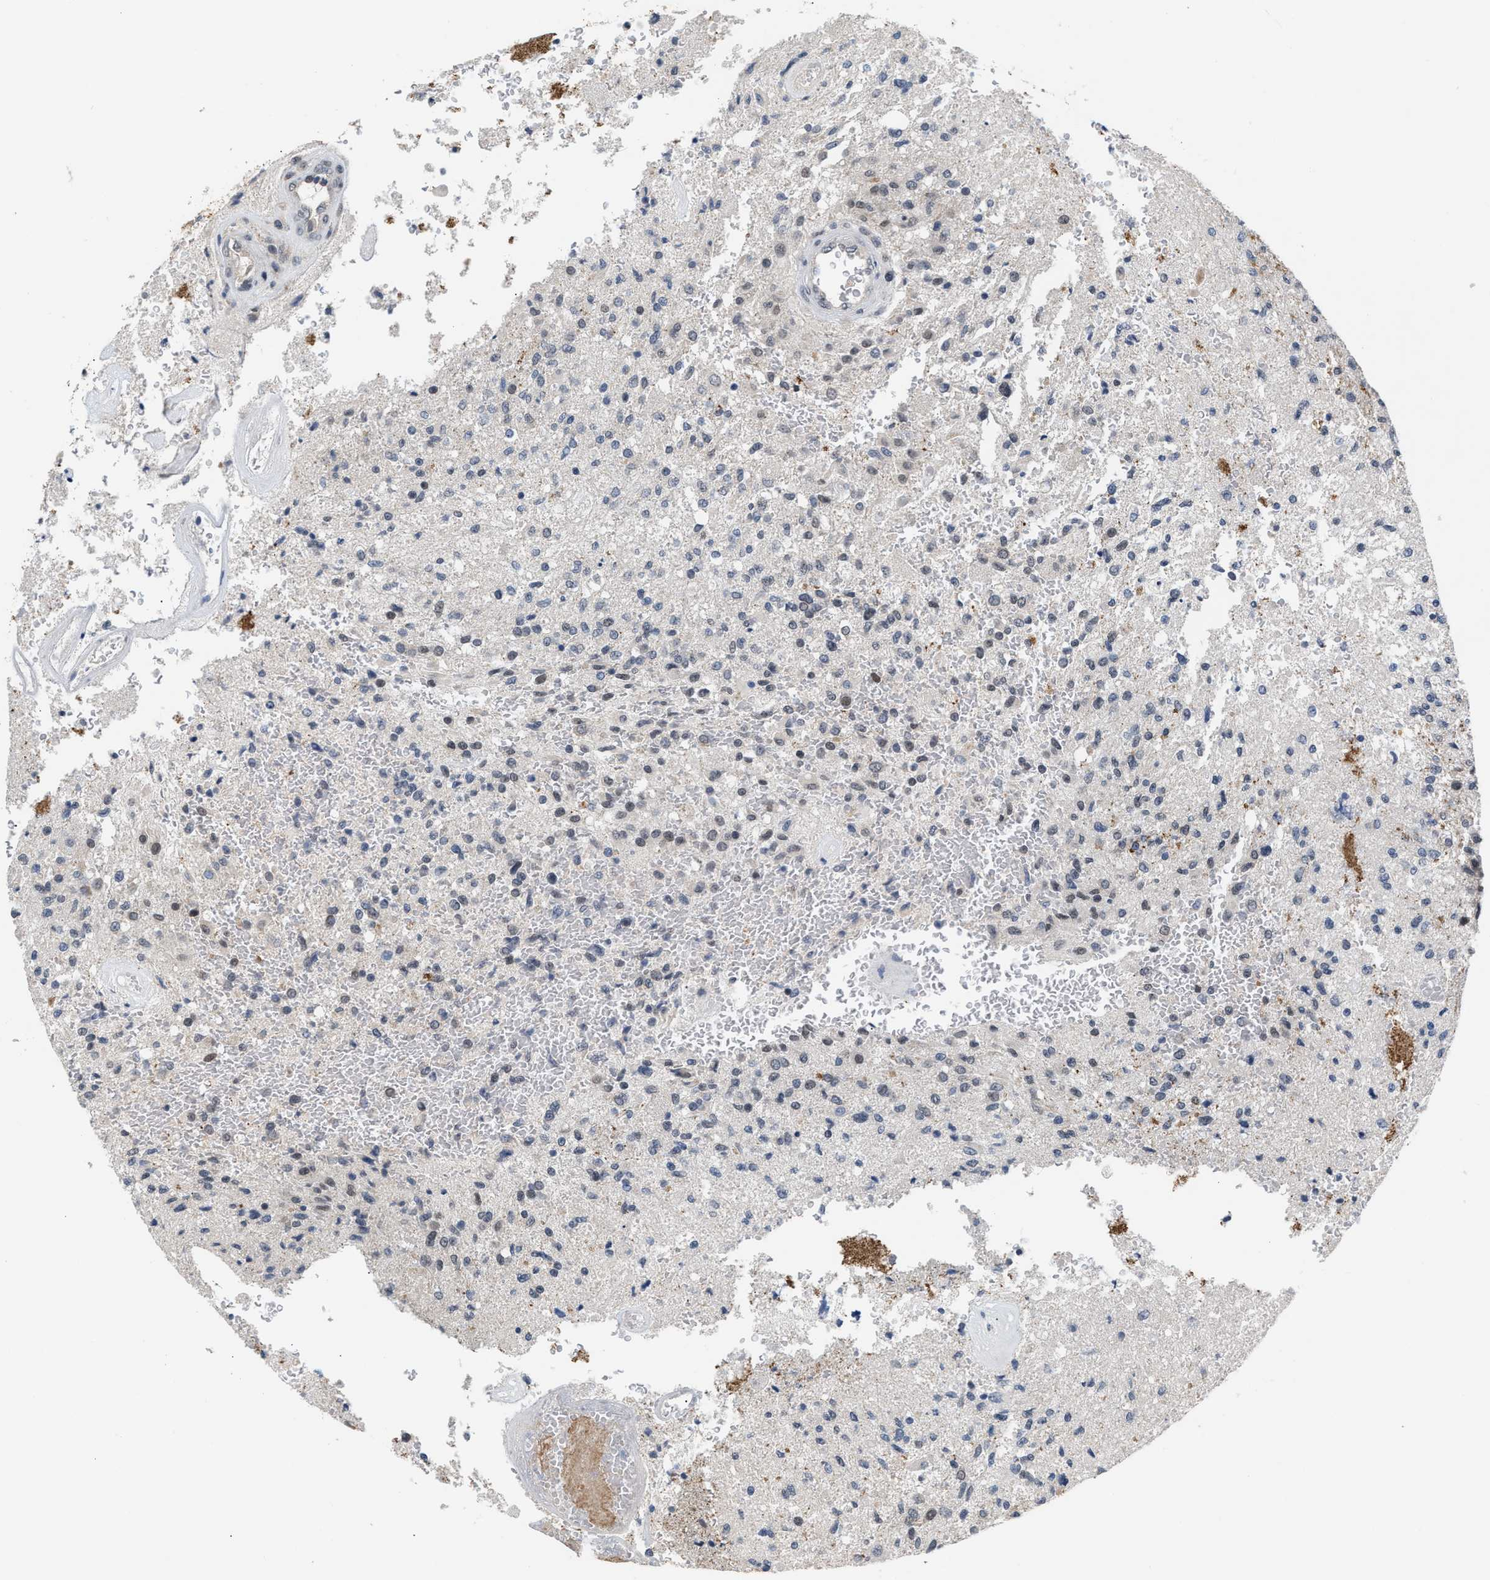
{"staining": {"intensity": "weak", "quantity": "25%-75%", "location": "nuclear"}, "tissue": "glioma", "cell_type": "Tumor cells", "image_type": "cancer", "snomed": [{"axis": "morphology", "description": "Normal tissue, NOS"}, {"axis": "morphology", "description": "Glioma, malignant, High grade"}, {"axis": "topography", "description": "Cerebral cortex"}], "caption": "A brown stain highlights weak nuclear positivity of a protein in human high-grade glioma (malignant) tumor cells. Nuclei are stained in blue.", "gene": "TXNRD3", "patient": {"sex": "male", "age": 77}}